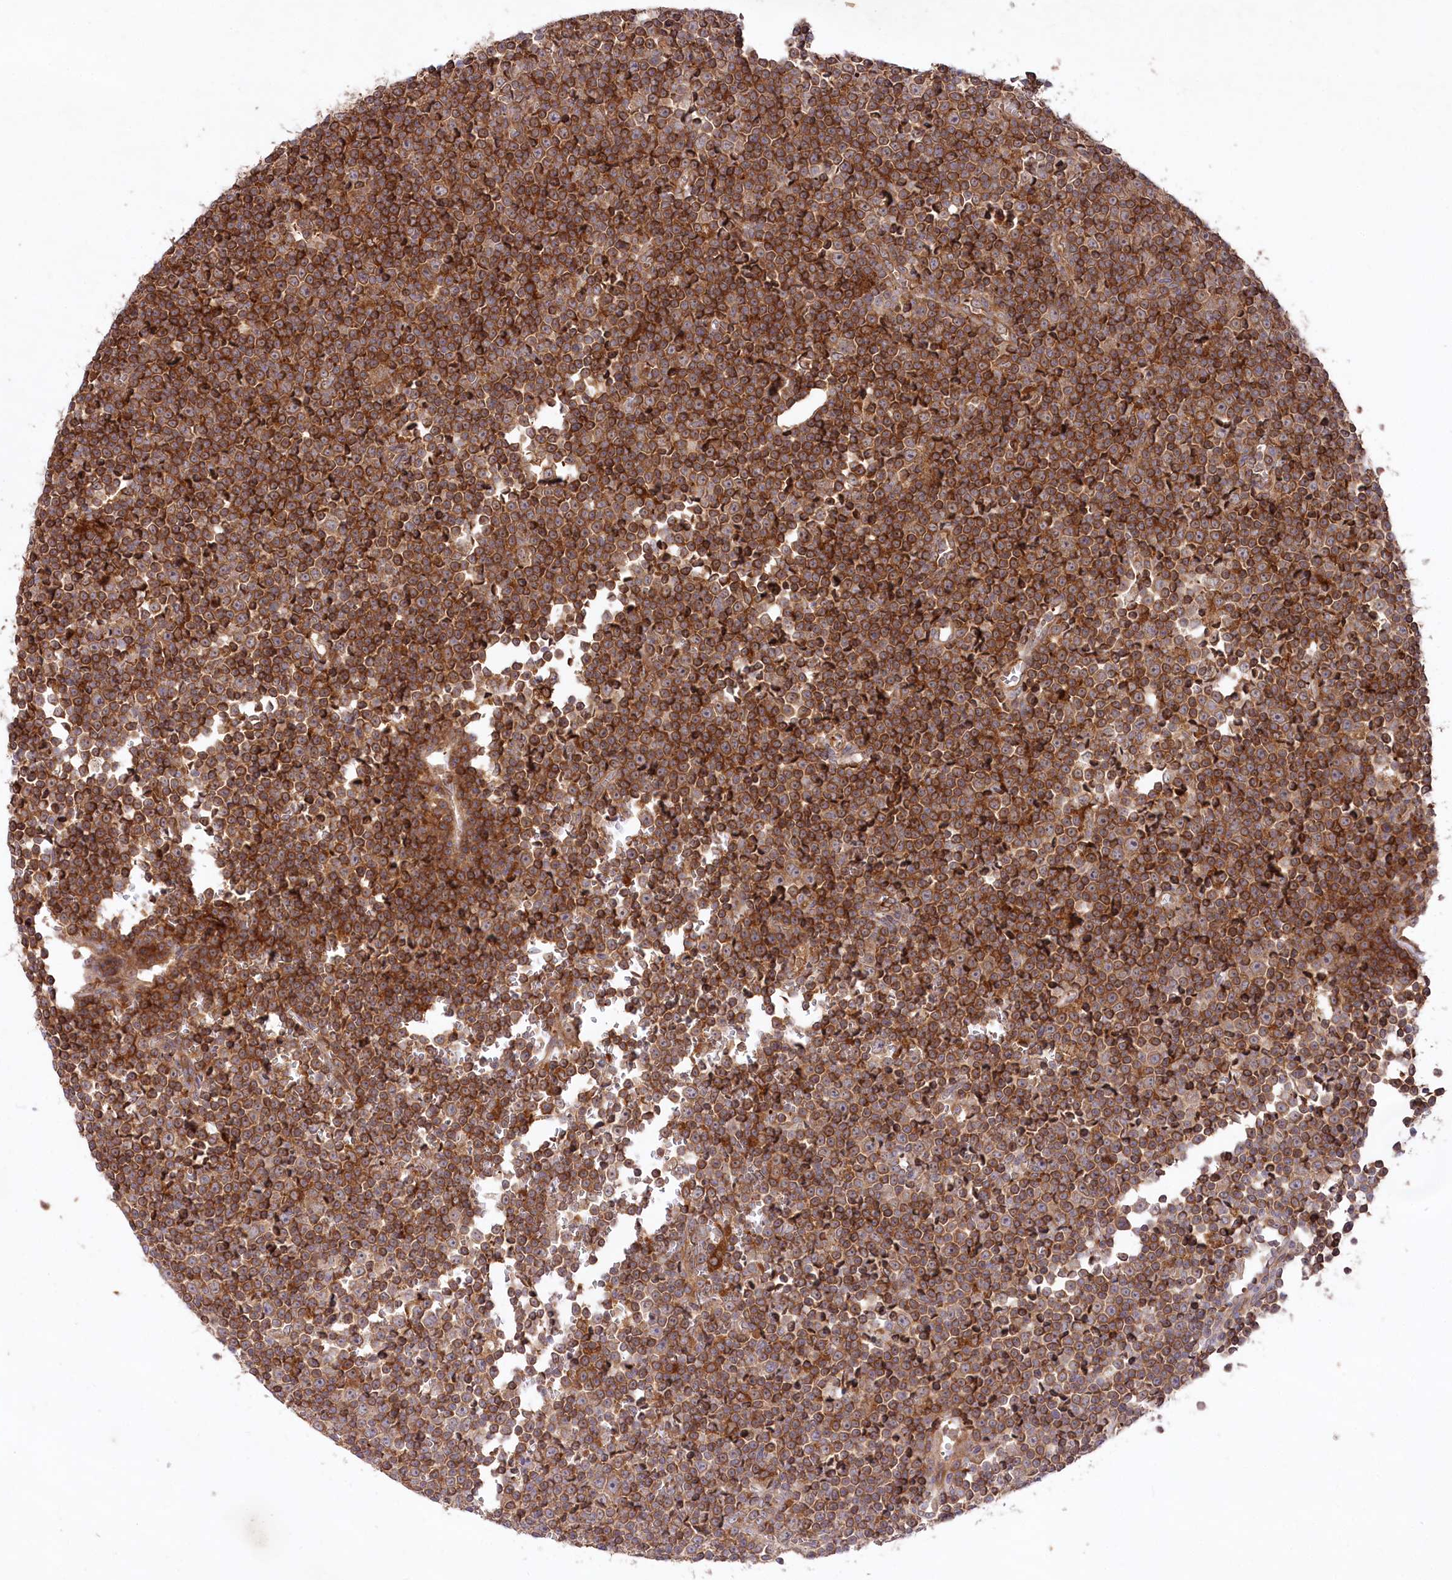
{"staining": {"intensity": "strong", "quantity": ">75%", "location": "cytoplasmic/membranous"}, "tissue": "lymphoma", "cell_type": "Tumor cells", "image_type": "cancer", "snomed": [{"axis": "morphology", "description": "Malignant lymphoma, non-Hodgkin's type, Low grade"}, {"axis": "topography", "description": "Lymph node"}], "caption": "A high amount of strong cytoplasmic/membranous expression is present in about >75% of tumor cells in lymphoma tissue.", "gene": "PPP1R21", "patient": {"sex": "female", "age": 67}}